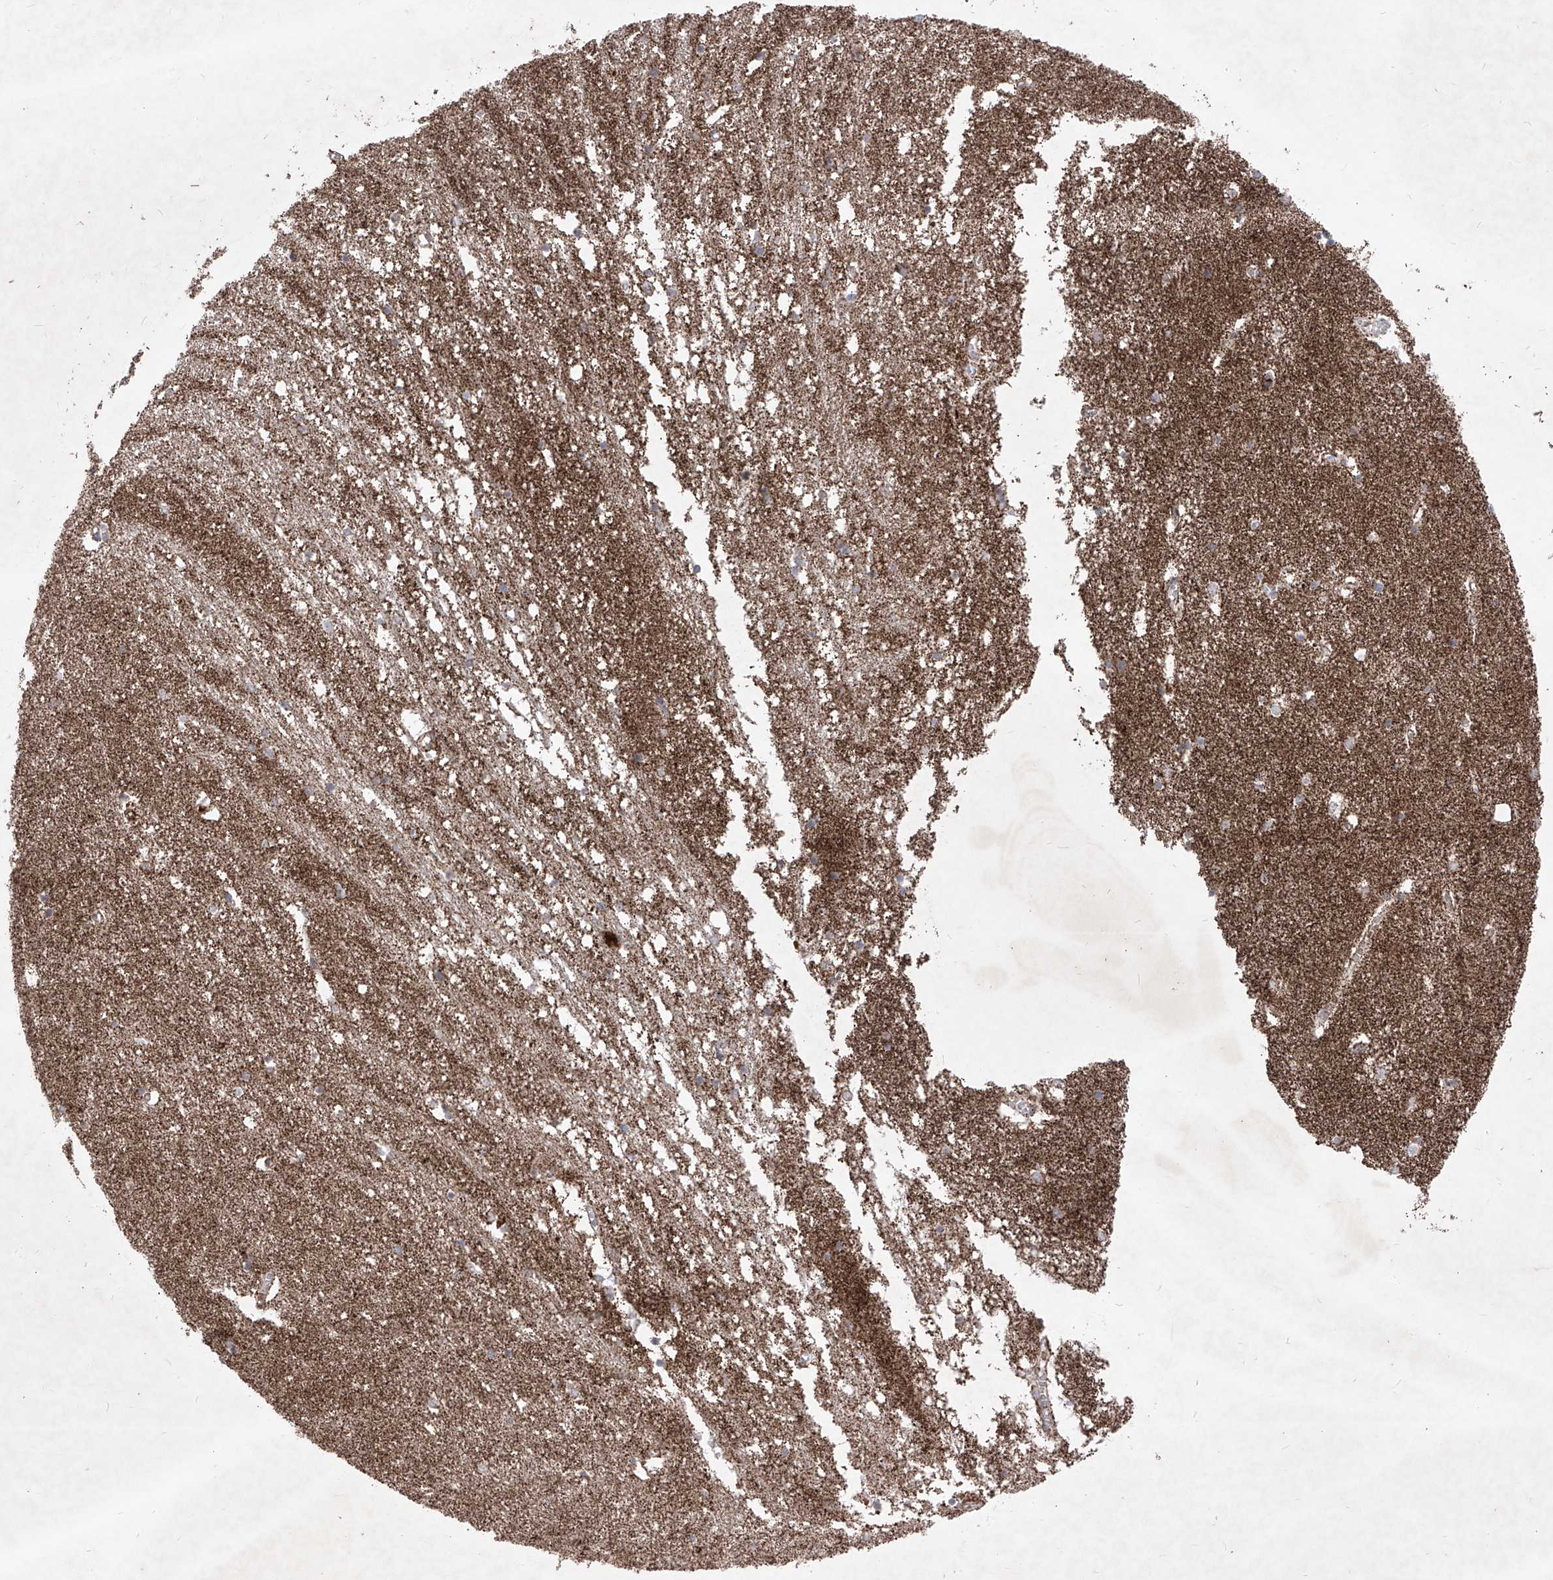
{"staining": {"intensity": "moderate", "quantity": "<25%", "location": "cytoplasmic/membranous"}, "tissue": "hippocampus", "cell_type": "Glial cells", "image_type": "normal", "snomed": [{"axis": "morphology", "description": "Normal tissue, NOS"}, {"axis": "topography", "description": "Hippocampus"}], "caption": "A low amount of moderate cytoplasmic/membranous positivity is present in approximately <25% of glial cells in normal hippocampus.", "gene": "SEMA6A", "patient": {"sex": "male", "age": 70}}